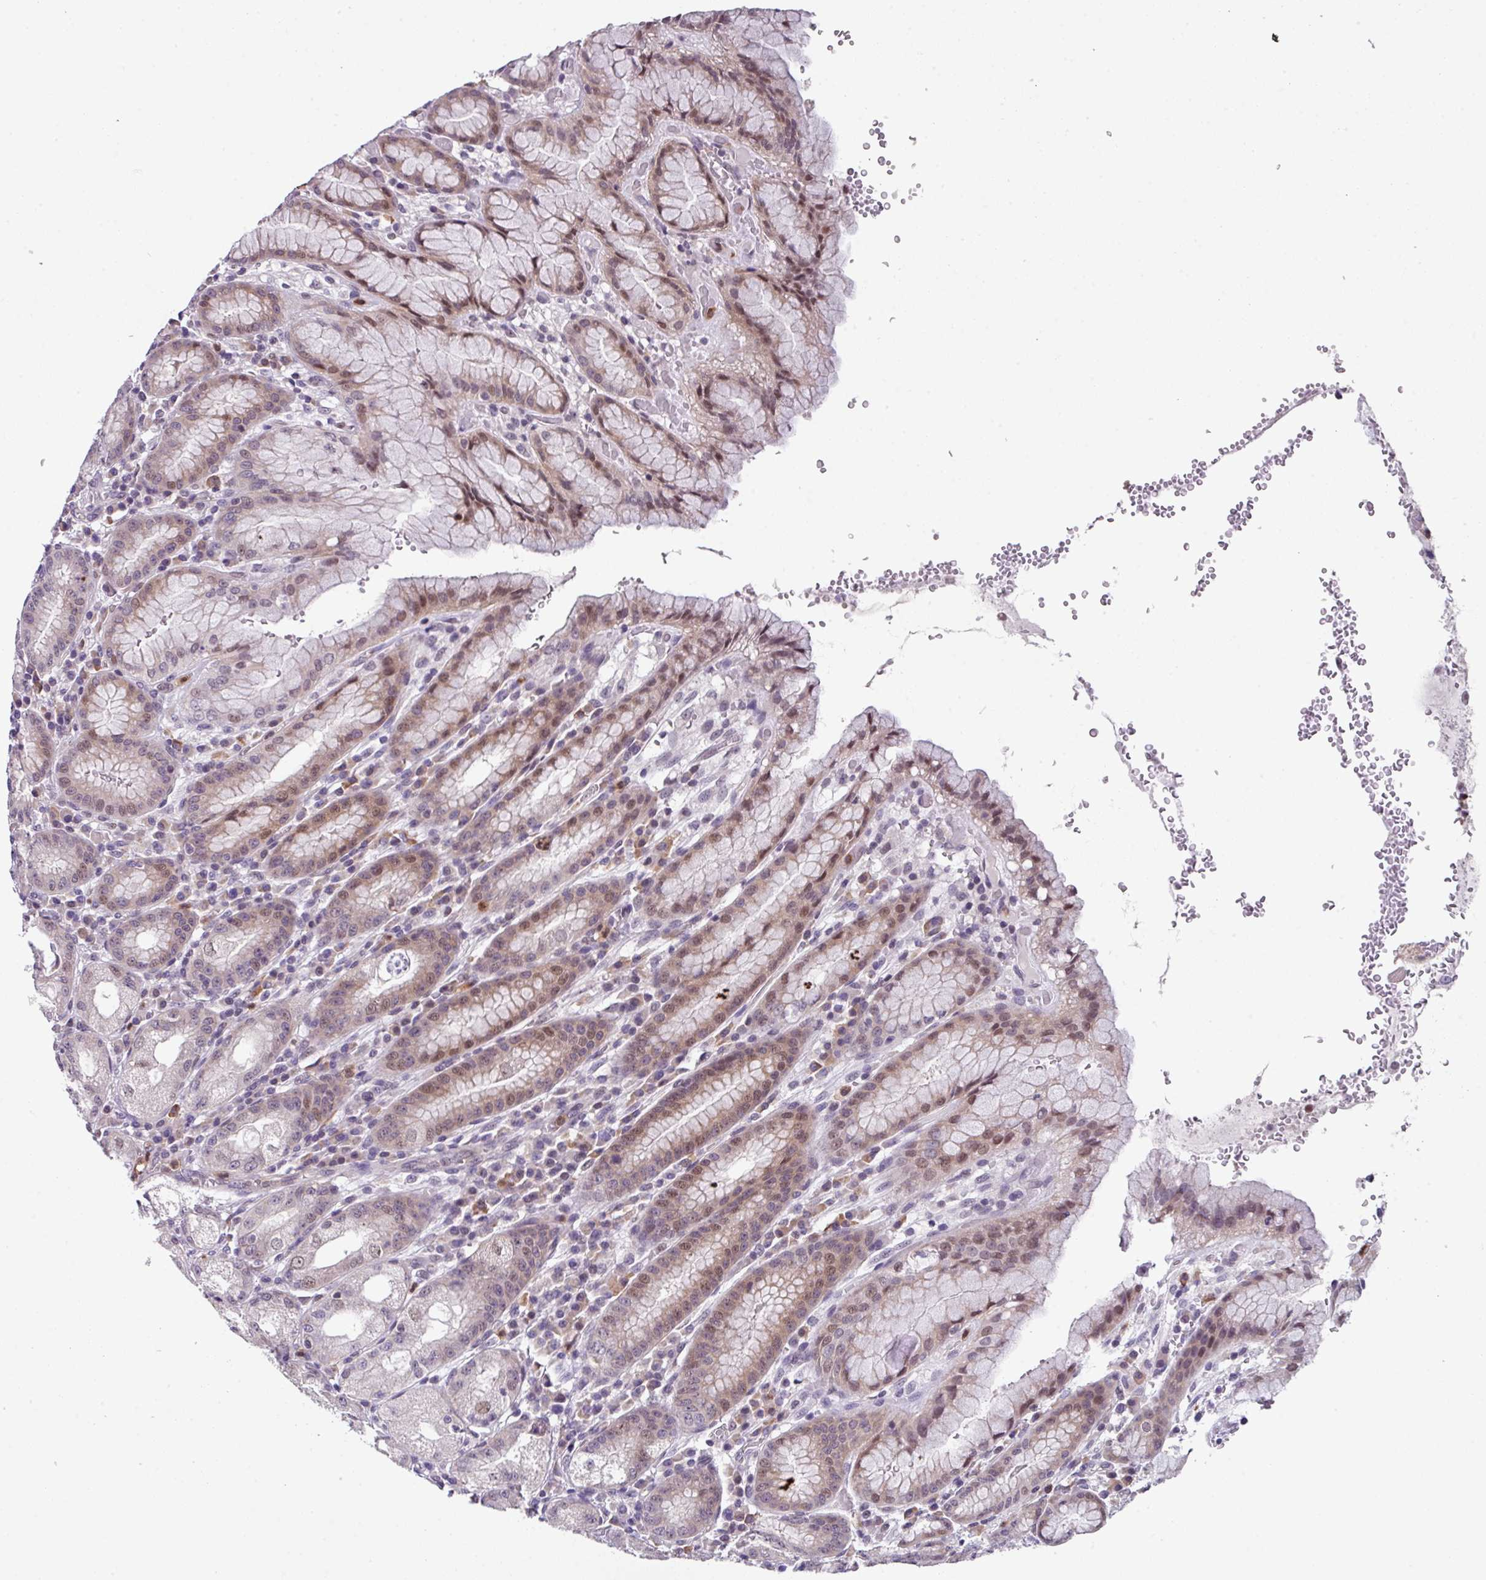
{"staining": {"intensity": "moderate", "quantity": "25%-75%", "location": "cytoplasmic/membranous,nuclear"}, "tissue": "stomach", "cell_type": "Glandular cells", "image_type": "normal", "snomed": [{"axis": "morphology", "description": "Normal tissue, NOS"}, {"axis": "topography", "description": "Stomach, upper"}], "caption": "Moderate cytoplasmic/membranous,nuclear positivity is present in about 25%-75% of glandular cells in unremarkable stomach. Using DAB (brown) and hematoxylin (blue) stains, captured at high magnification using brightfield microscopy.", "gene": "ZFP3", "patient": {"sex": "male", "age": 52}}